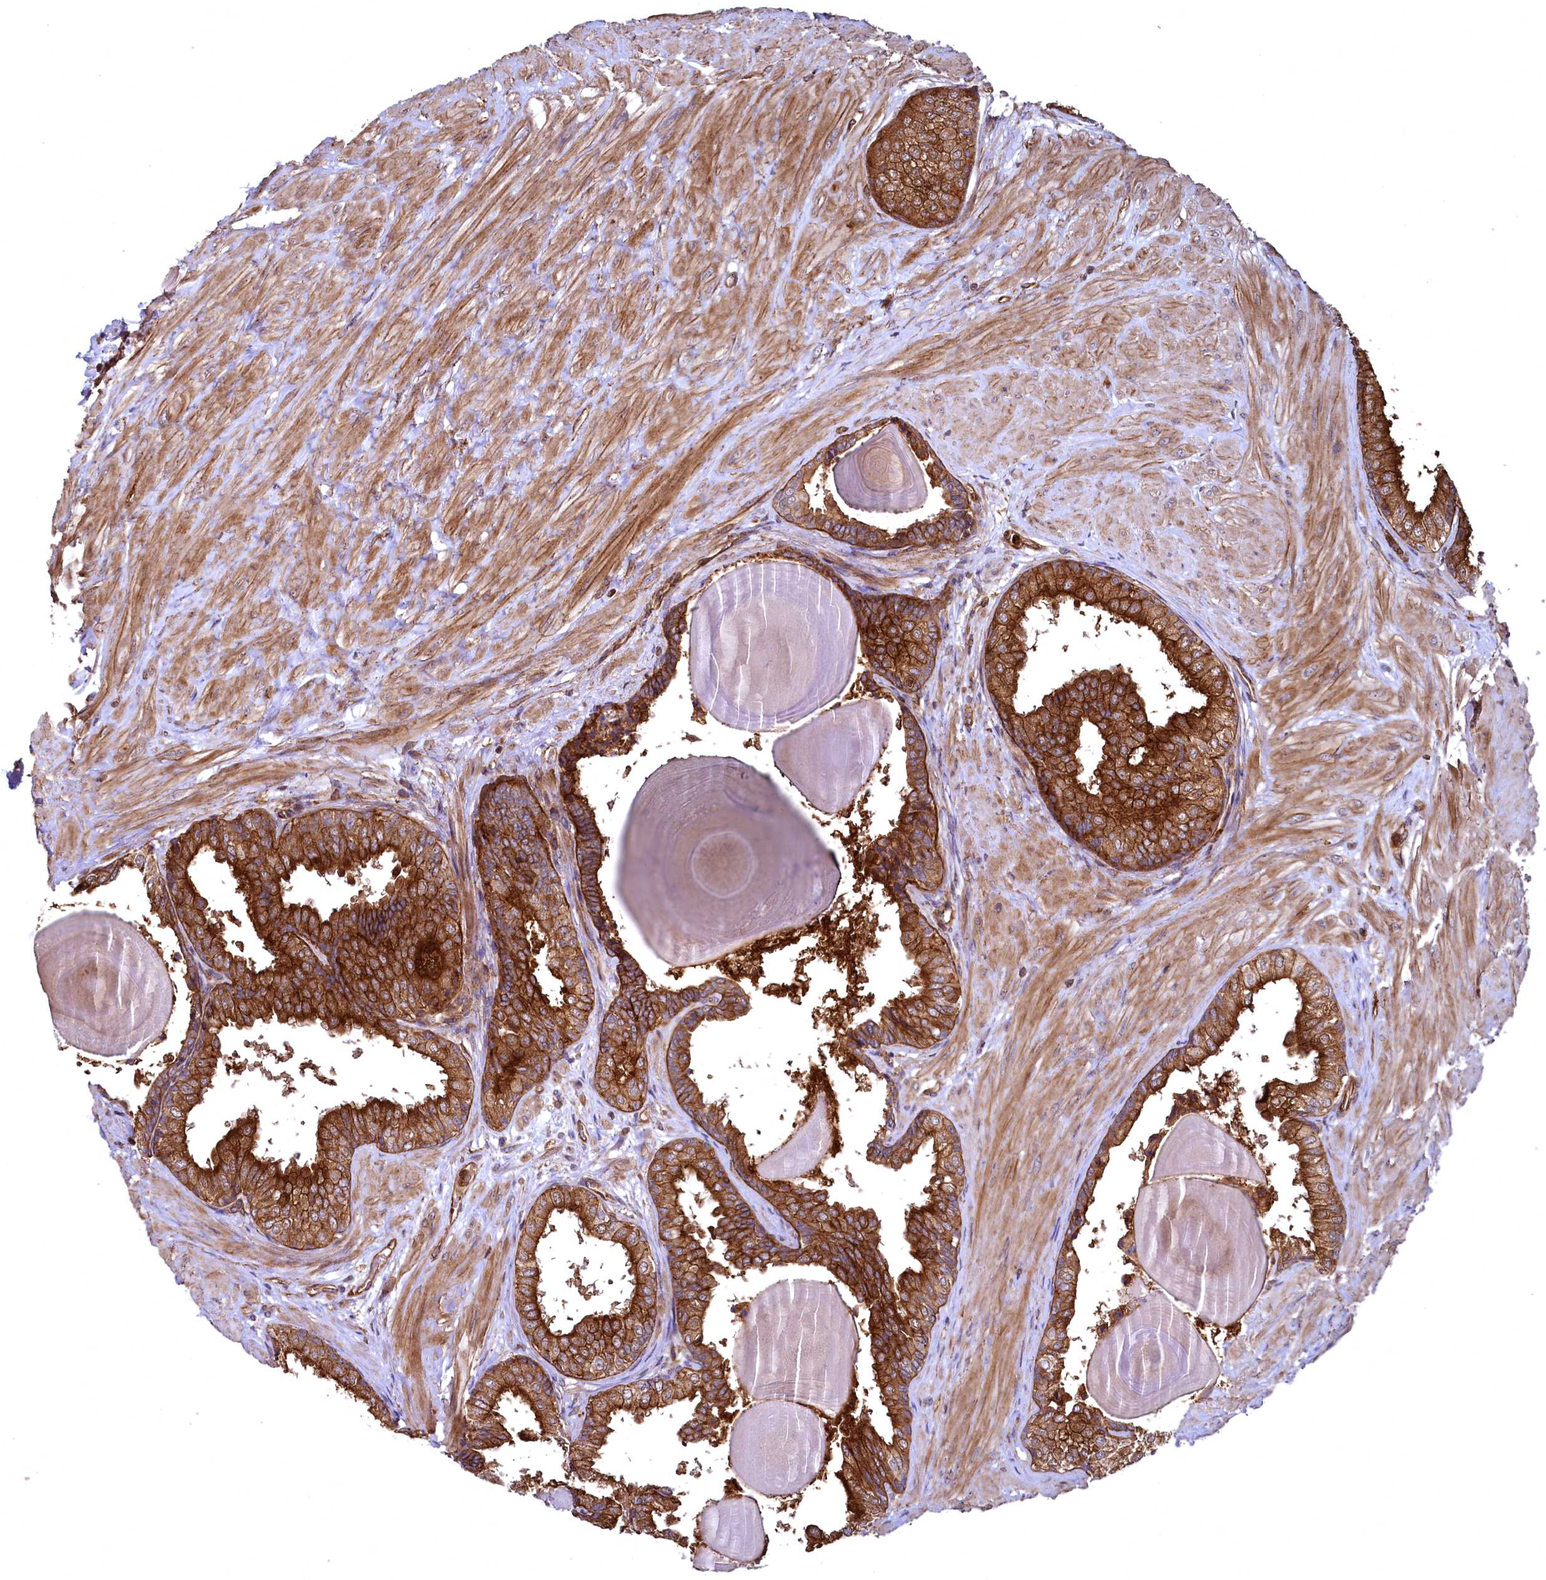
{"staining": {"intensity": "strong", "quantity": ">75%", "location": "cytoplasmic/membranous"}, "tissue": "prostate", "cell_type": "Glandular cells", "image_type": "normal", "snomed": [{"axis": "morphology", "description": "Normal tissue, NOS"}, {"axis": "topography", "description": "Prostate"}], "caption": "Glandular cells show strong cytoplasmic/membranous staining in approximately >75% of cells in unremarkable prostate.", "gene": "SVIP", "patient": {"sex": "male", "age": 48}}